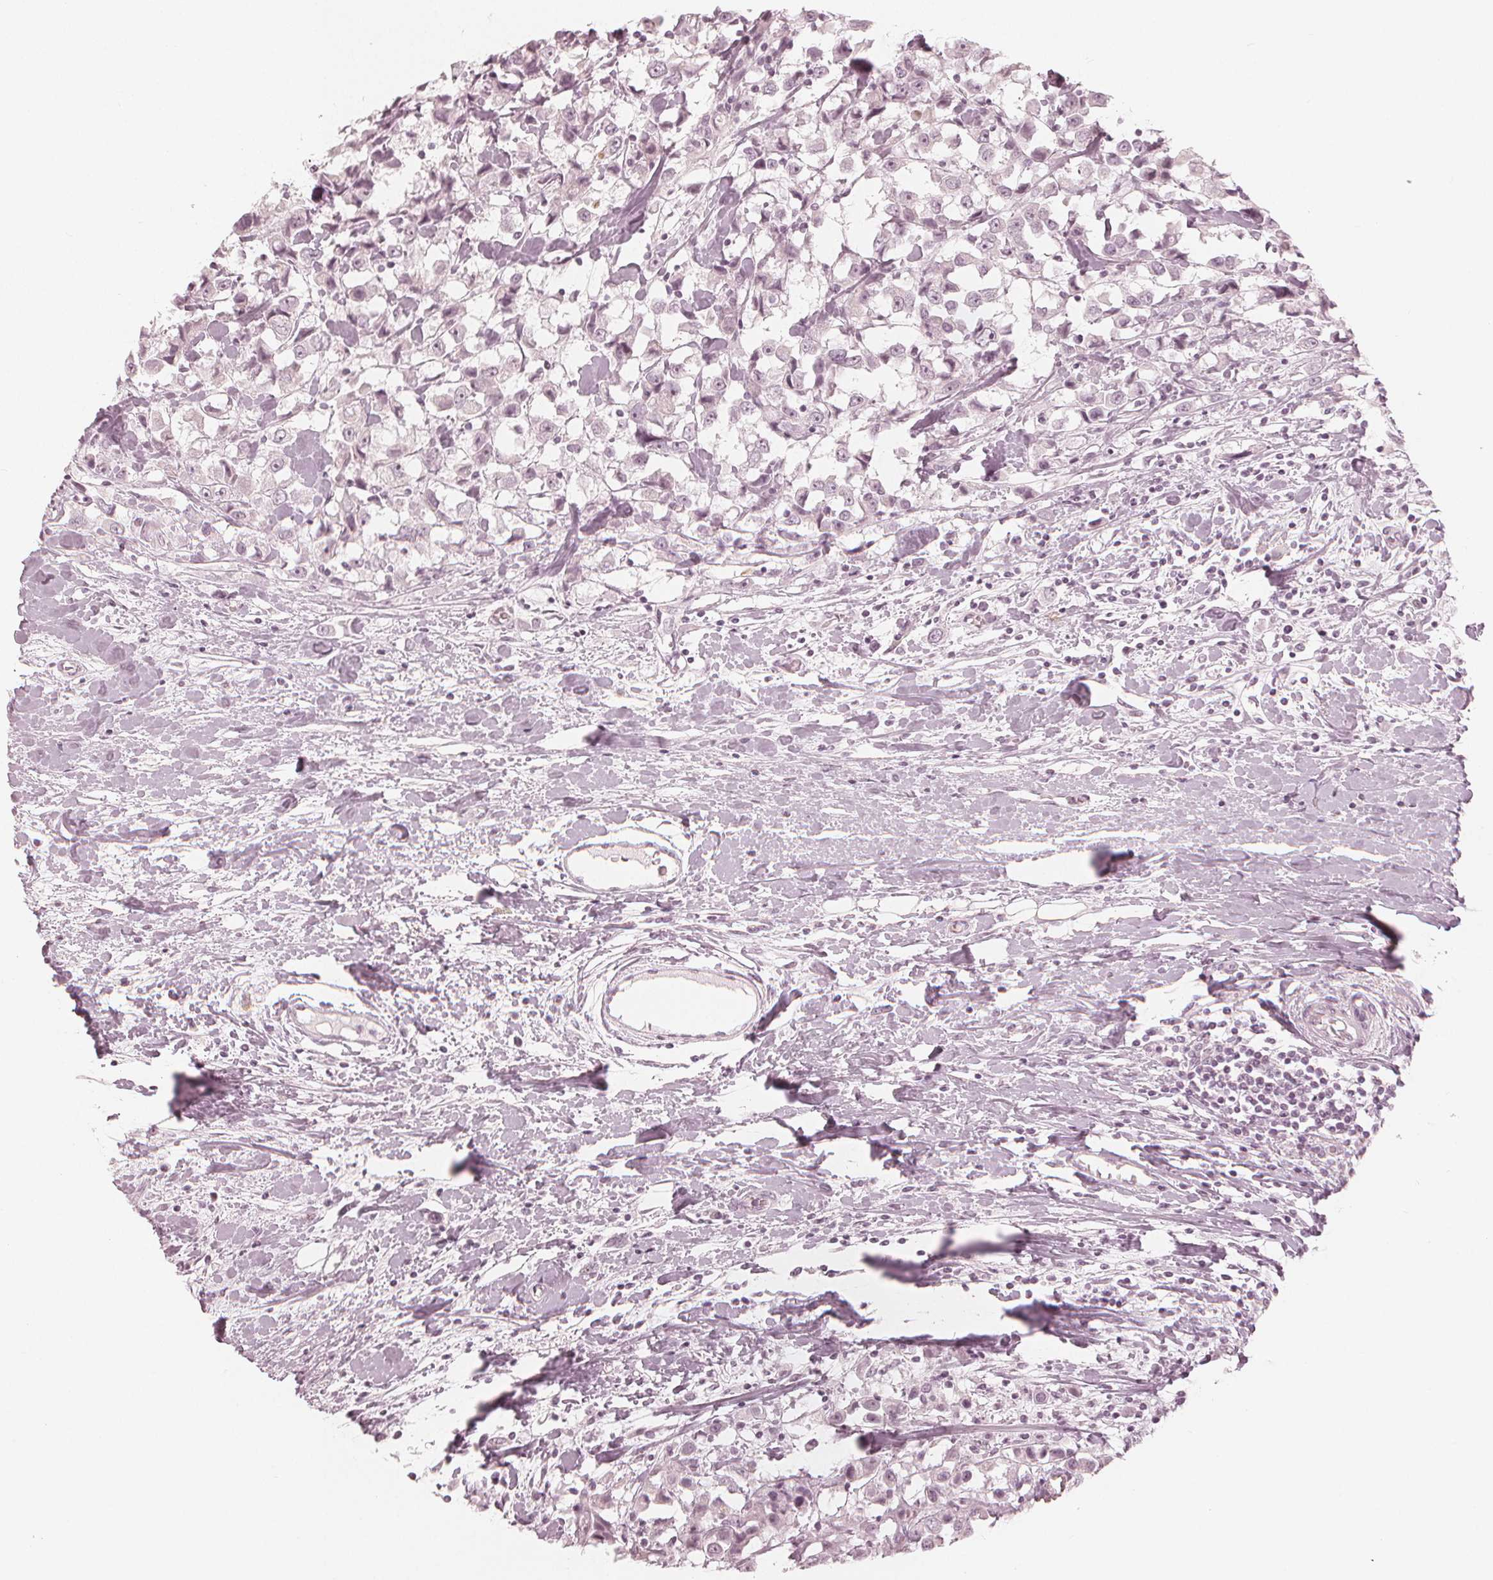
{"staining": {"intensity": "negative", "quantity": "none", "location": "none"}, "tissue": "breast cancer", "cell_type": "Tumor cells", "image_type": "cancer", "snomed": [{"axis": "morphology", "description": "Duct carcinoma"}, {"axis": "topography", "description": "Breast"}], "caption": "Immunohistochemical staining of human breast infiltrating ductal carcinoma displays no significant positivity in tumor cells.", "gene": "PAEP", "patient": {"sex": "female", "age": 61}}